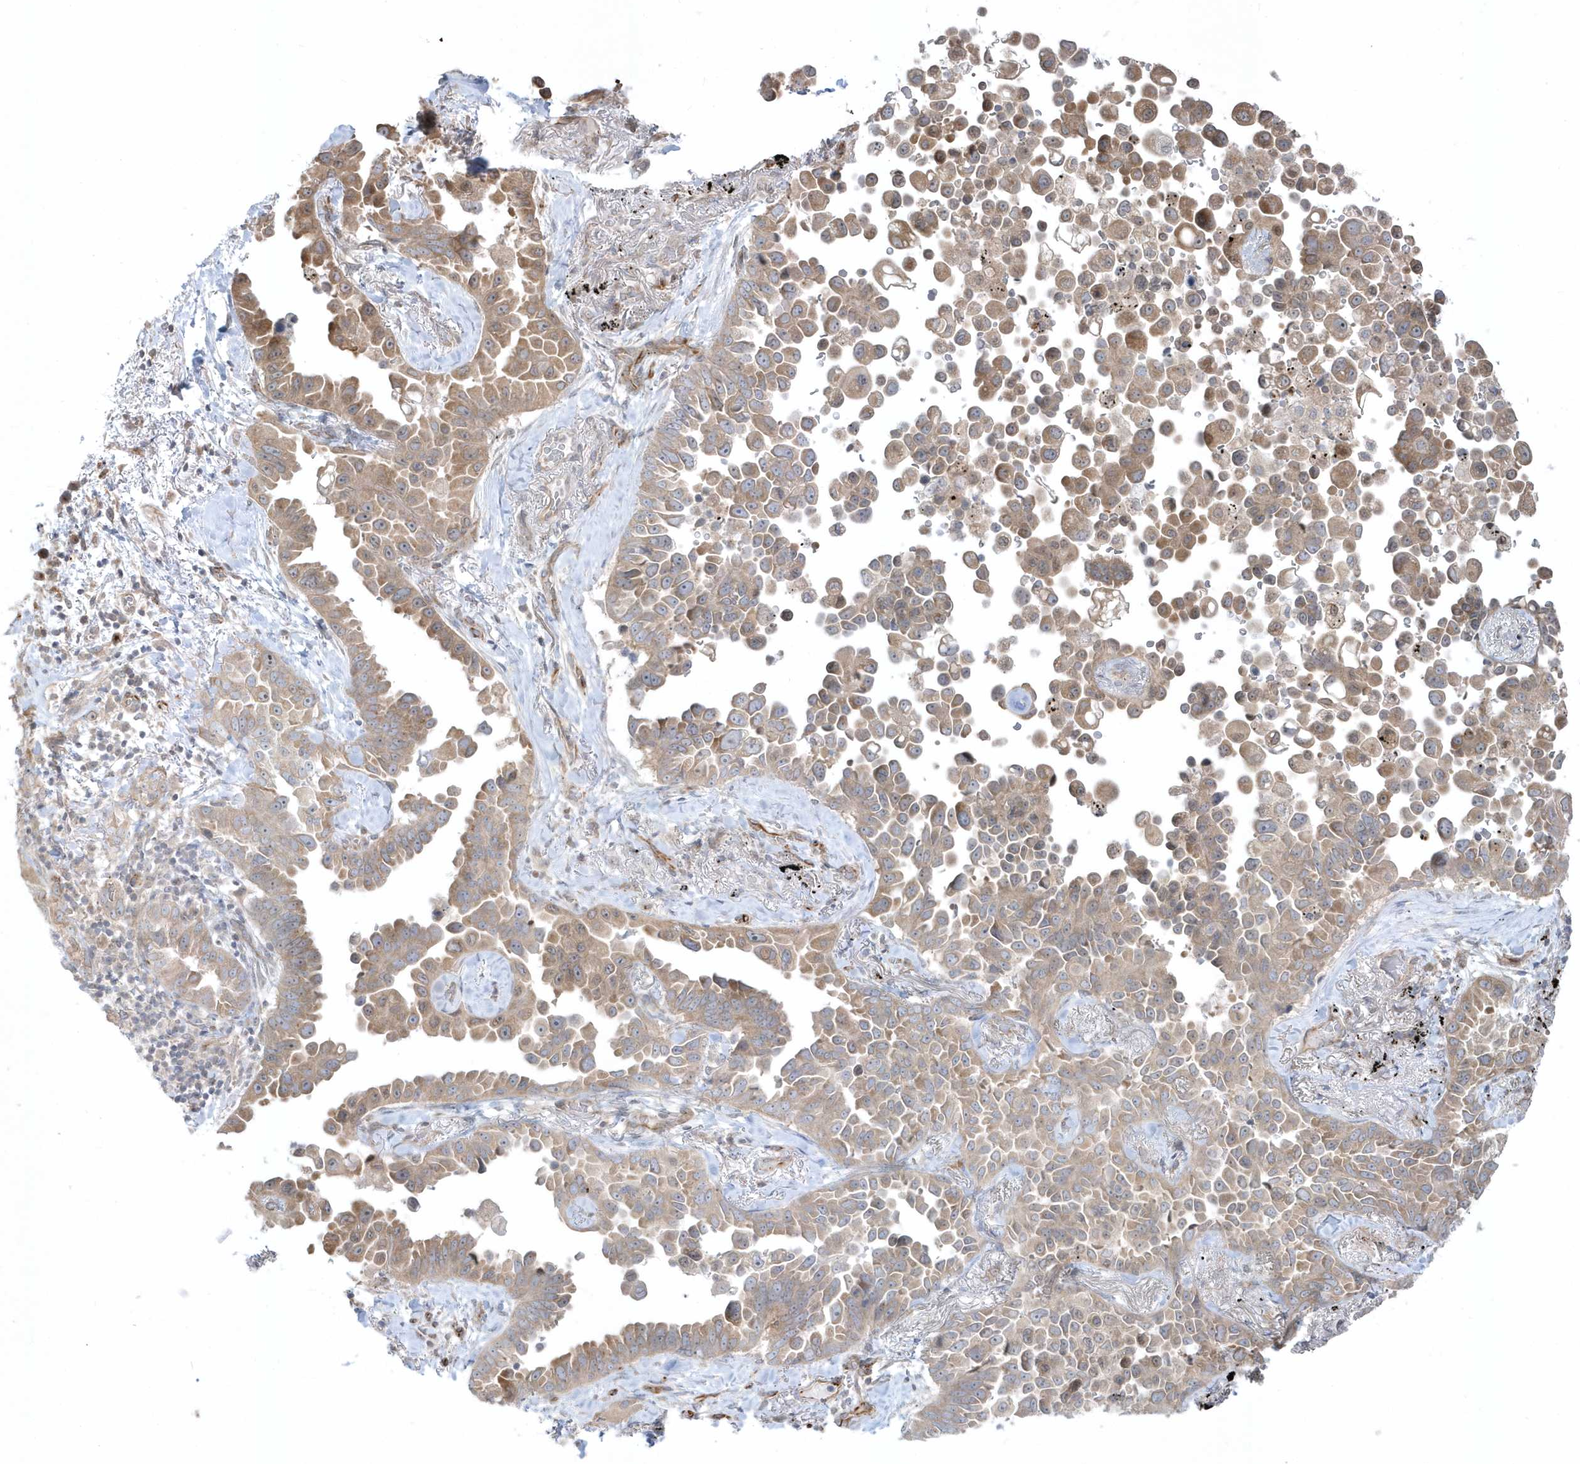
{"staining": {"intensity": "weak", "quantity": "25%-75%", "location": "cytoplasmic/membranous,nuclear"}, "tissue": "lung cancer", "cell_type": "Tumor cells", "image_type": "cancer", "snomed": [{"axis": "morphology", "description": "Adenocarcinoma, NOS"}, {"axis": "topography", "description": "Lung"}], "caption": "Human lung cancer (adenocarcinoma) stained with a protein marker demonstrates weak staining in tumor cells.", "gene": "DHX57", "patient": {"sex": "female", "age": 67}}